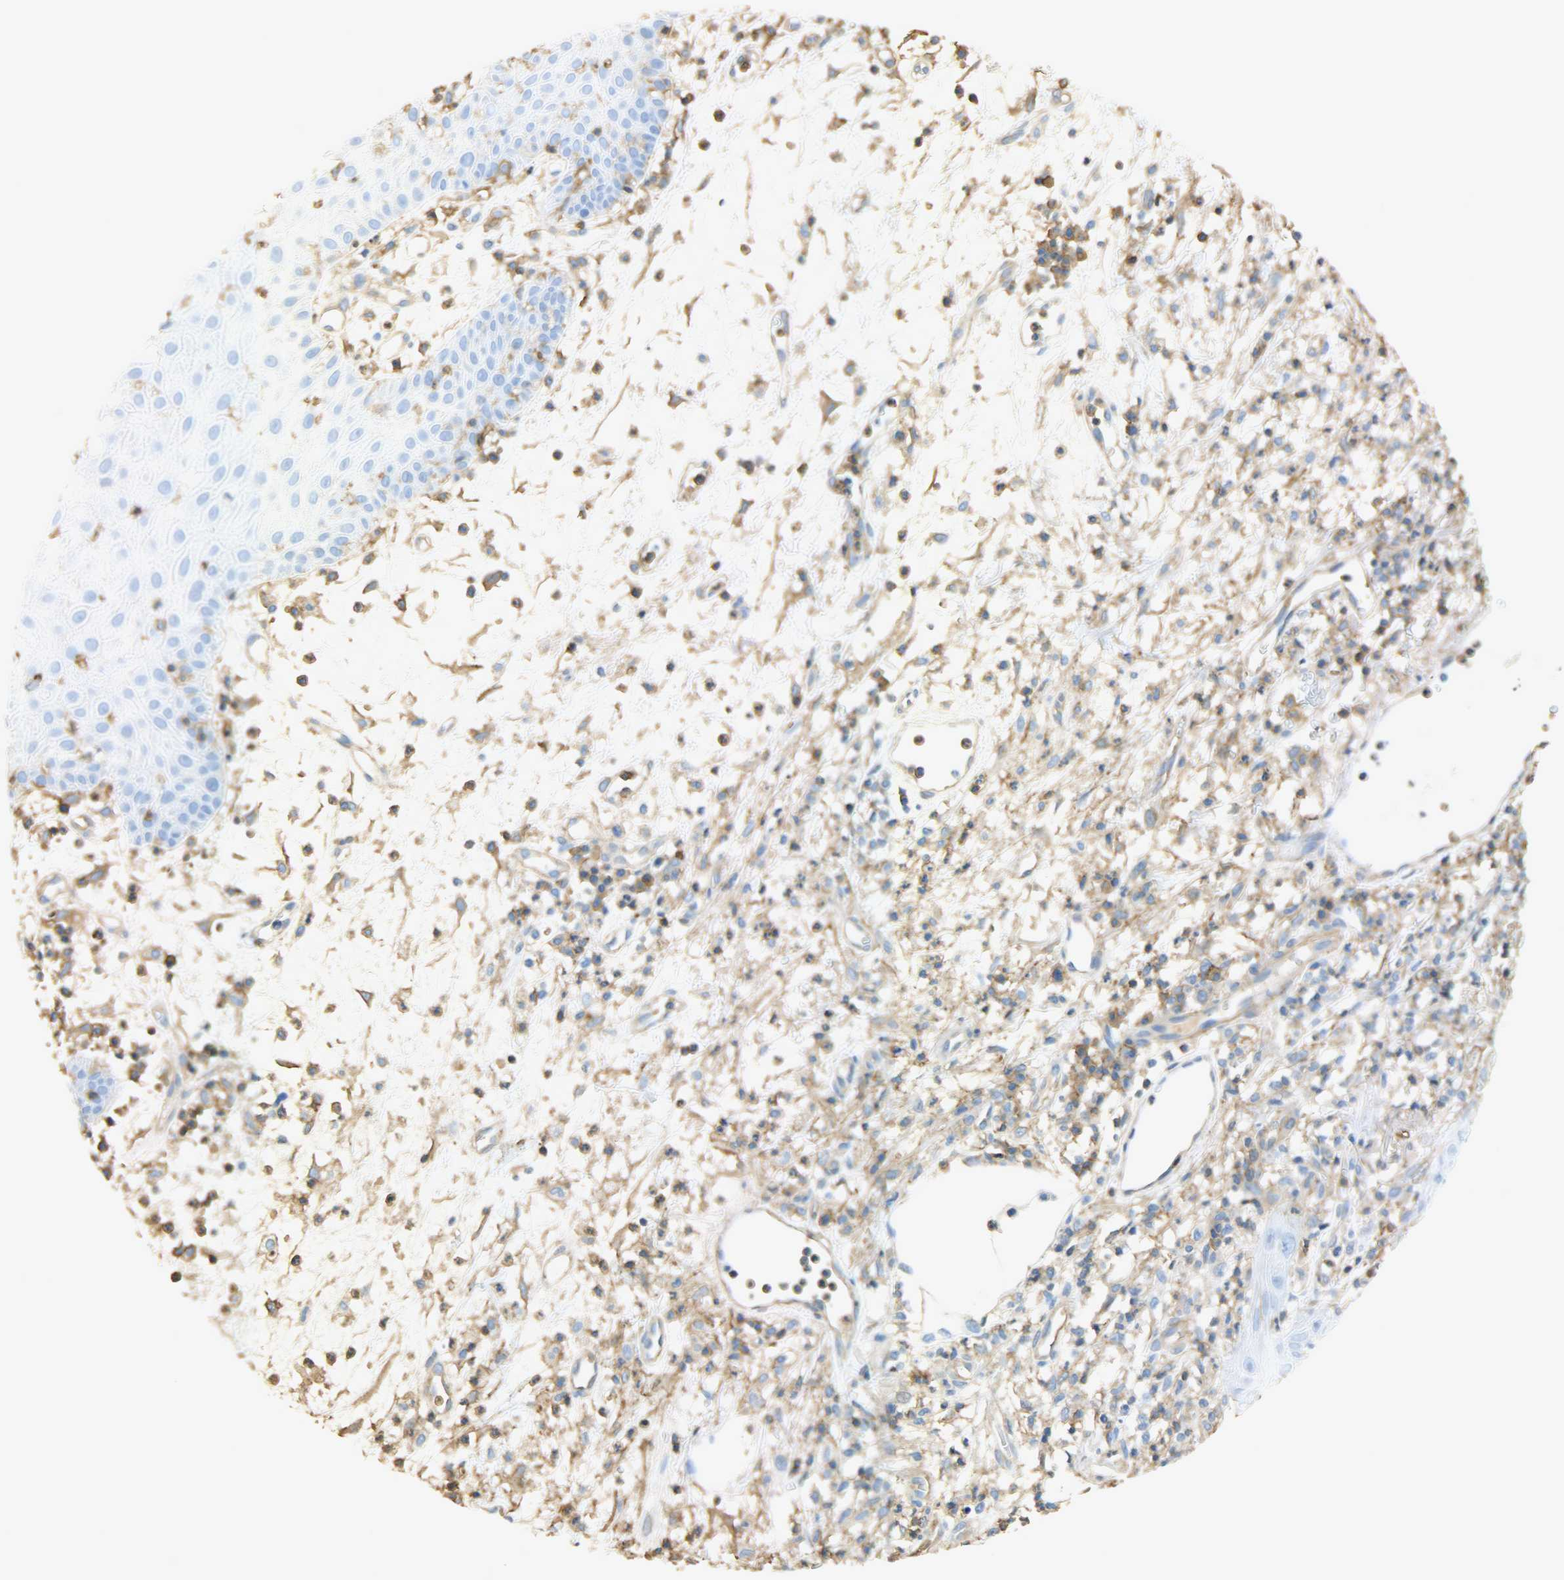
{"staining": {"intensity": "negative", "quantity": "none", "location": "none"}, "tissue": "skin cancer", "cell_type": "Tumor cells", "image_type": "cancer", "snomed": [{"axis": "morphology", "description": "Squamous cell carcinoma, NOS"}, {"axis": "topography", "description": "Skin"}], "caption": "A high-resolution photomicrograph shows immunohistochemistry staining of skin cancer, which displays no significant expression in tumor cells. (DAB (3,3'-diaminobenzidine) immunohistochemistry (IHC) visualized using brightfield microscopy, high magnification).", "gene": "ANXA6", "patient": {"sex": "female", "age": 78}}